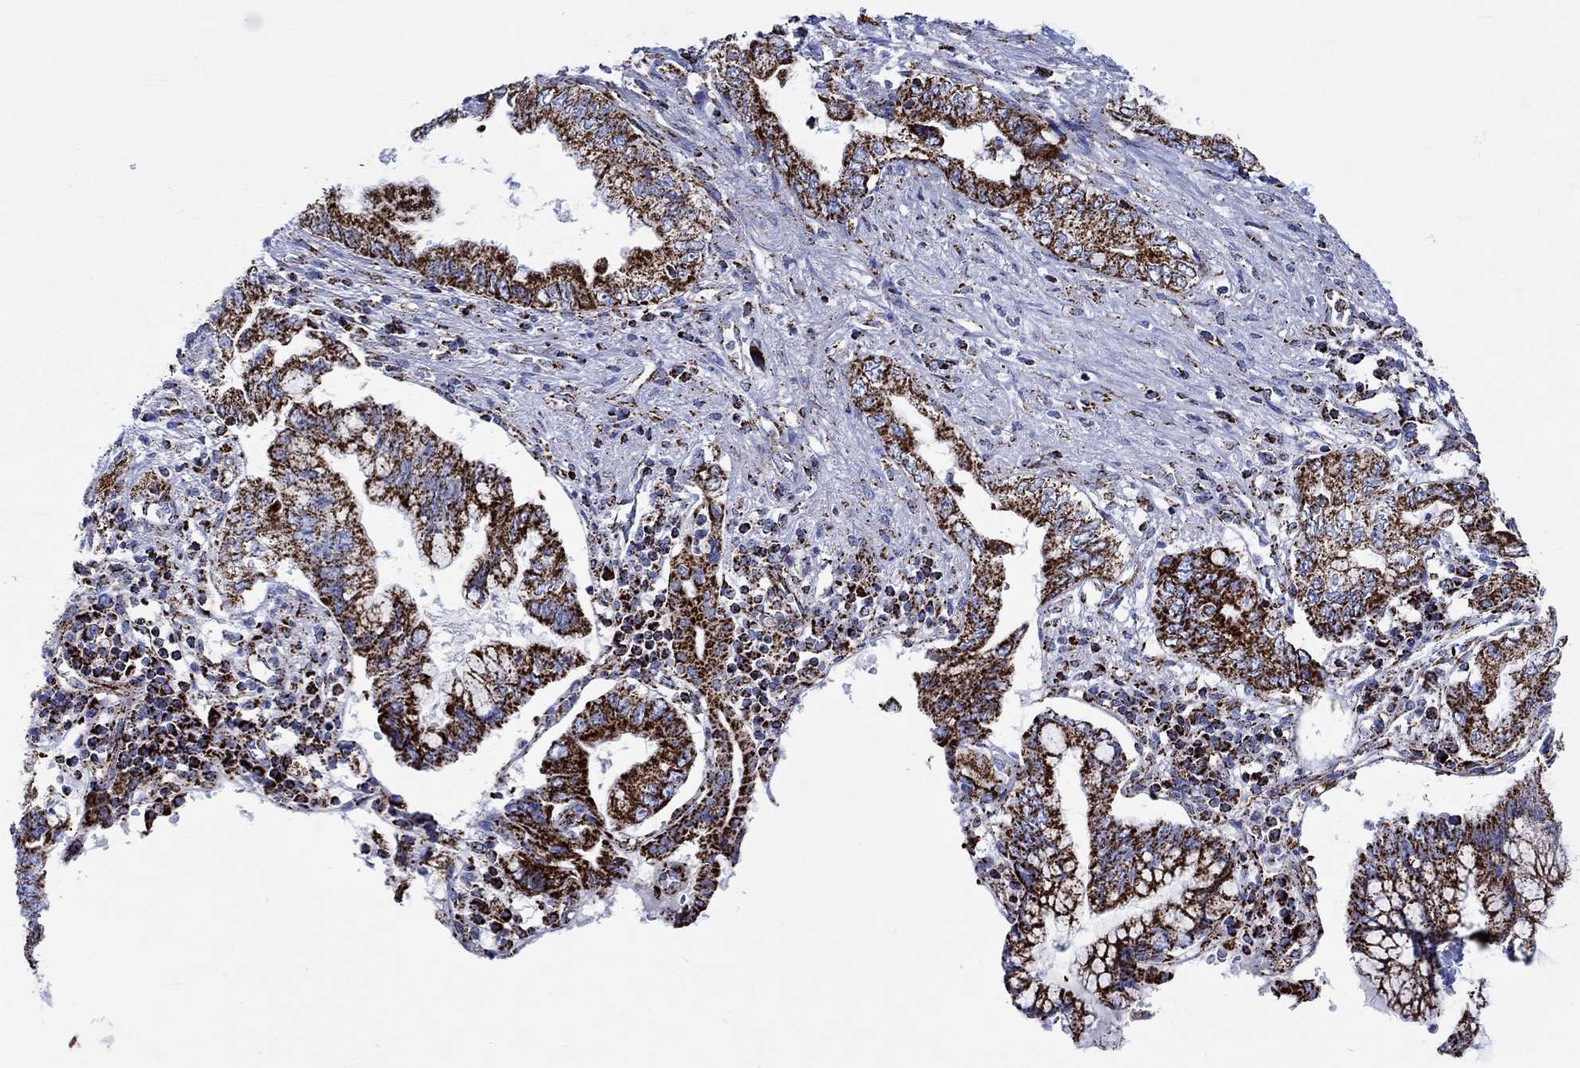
{"staining": {"intensity": "strong", "quantity": ">75%", "location": "cytoplasmic/membranous"}, "tissue": "pancreatic cancer", "cell_type": "Tumor cells", "image_type": "cancer", "snomed": [{"axis": "morphology", "description": "Adenocarcinoma, NOS"}, {"axis": "topography", "description": "Pancreas"}], "caption": "Protein positivity by immunohistochemistry (IHC) displays strong cytoplasmic/membranous positivity in about >75% of tumor cells in pancreatic cancer (adenocarcinoma).", "gene": "RCE1", "patient": {"sex": "female", "age": 73}}